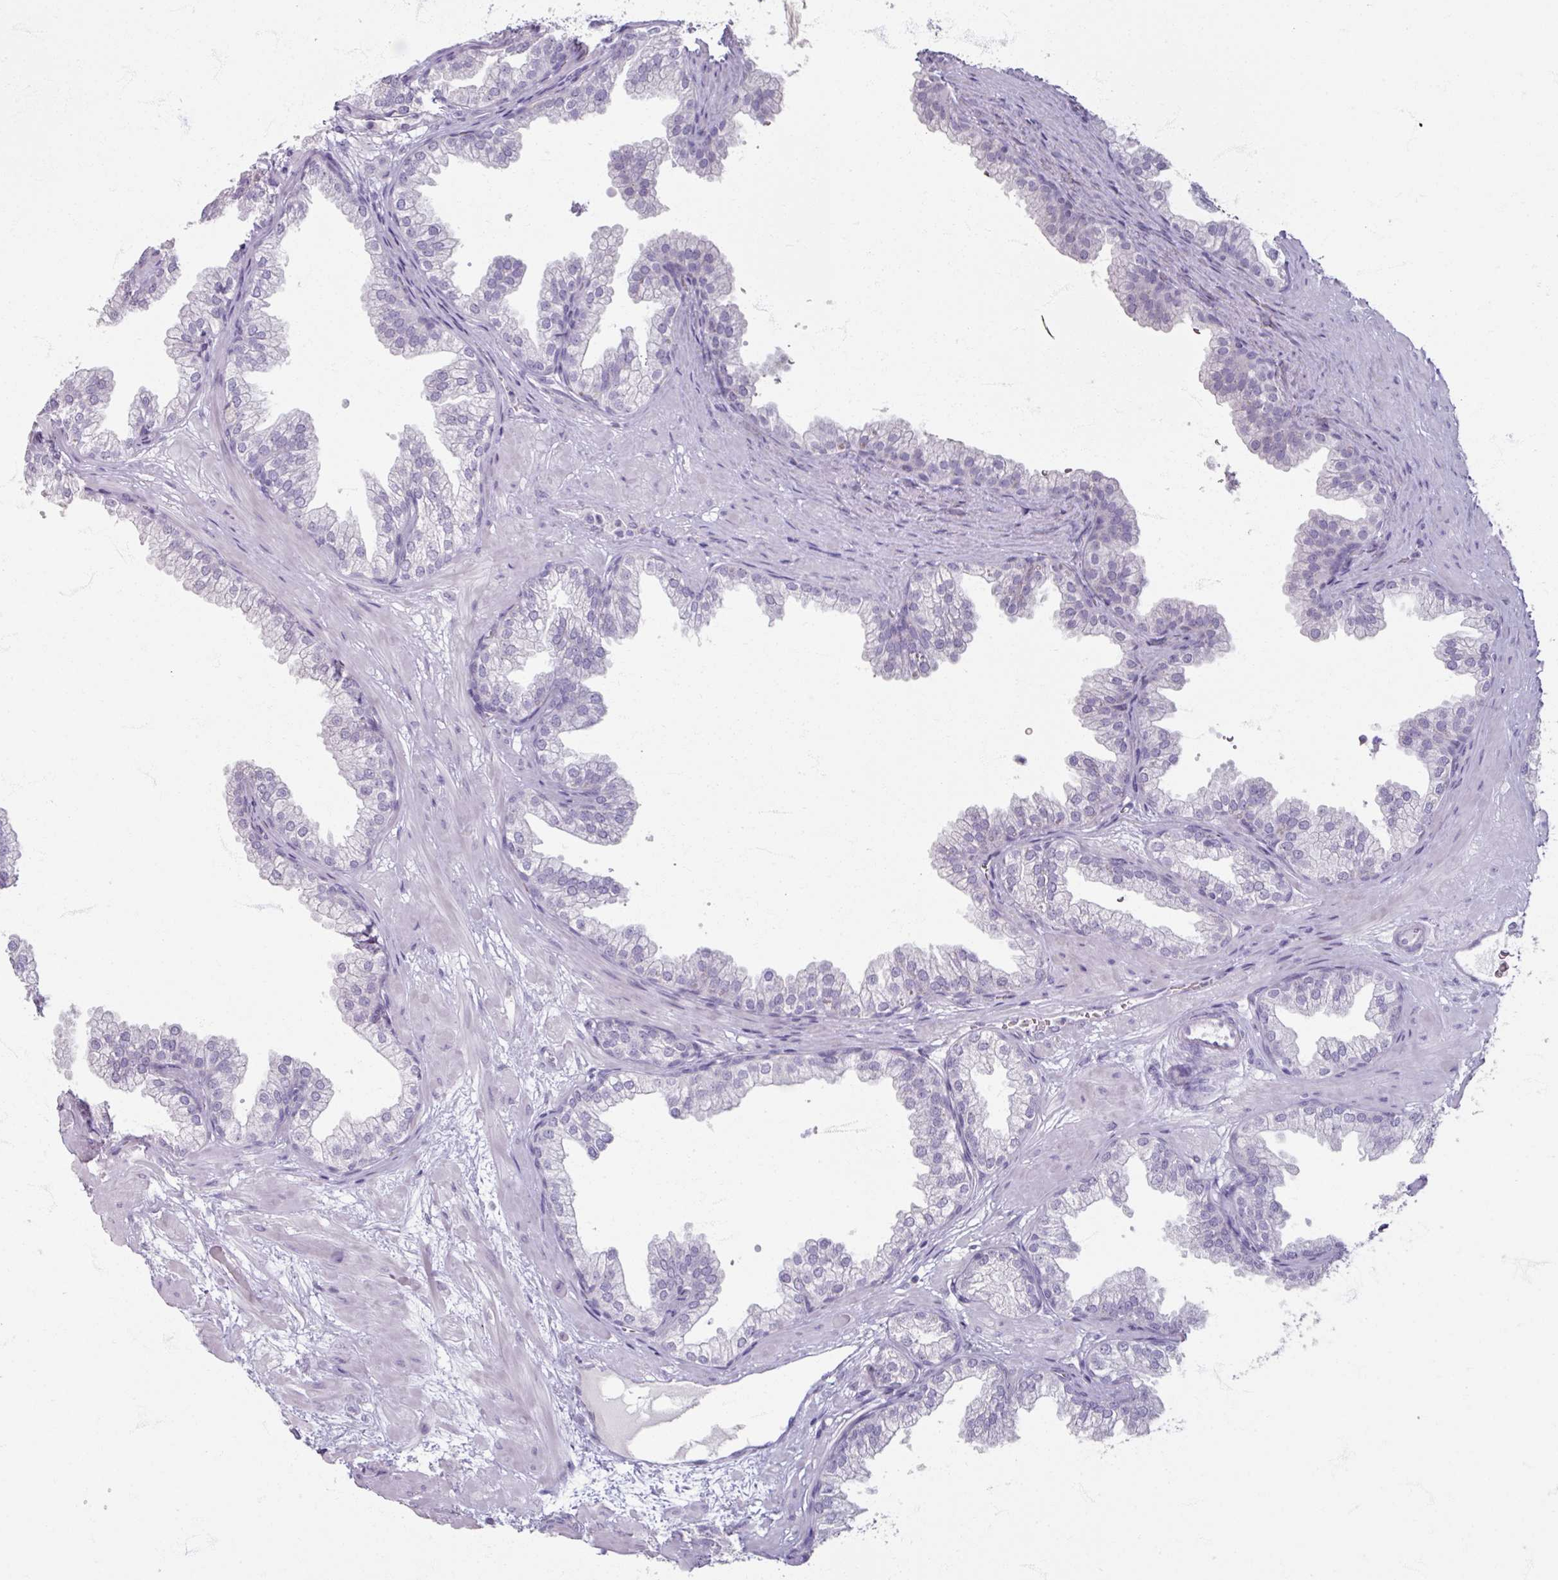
{"staining": {"intensity": "negative", "quantity": "none", "location": "none"}, "tissue": "prostate", "cell_type": "Glandular cells", "image_type": "normal", "snomed": [{"axis": "morphology", "description": "Normal tissue, NOS"}, {"axis": "topography", "description": "Prostate"}], "caption": "An IHC image of normal prostate is shown. There is no staining in glandular cells of prostate.", "gene": "TG", "patient": {"sex": "male", "age": 37}}